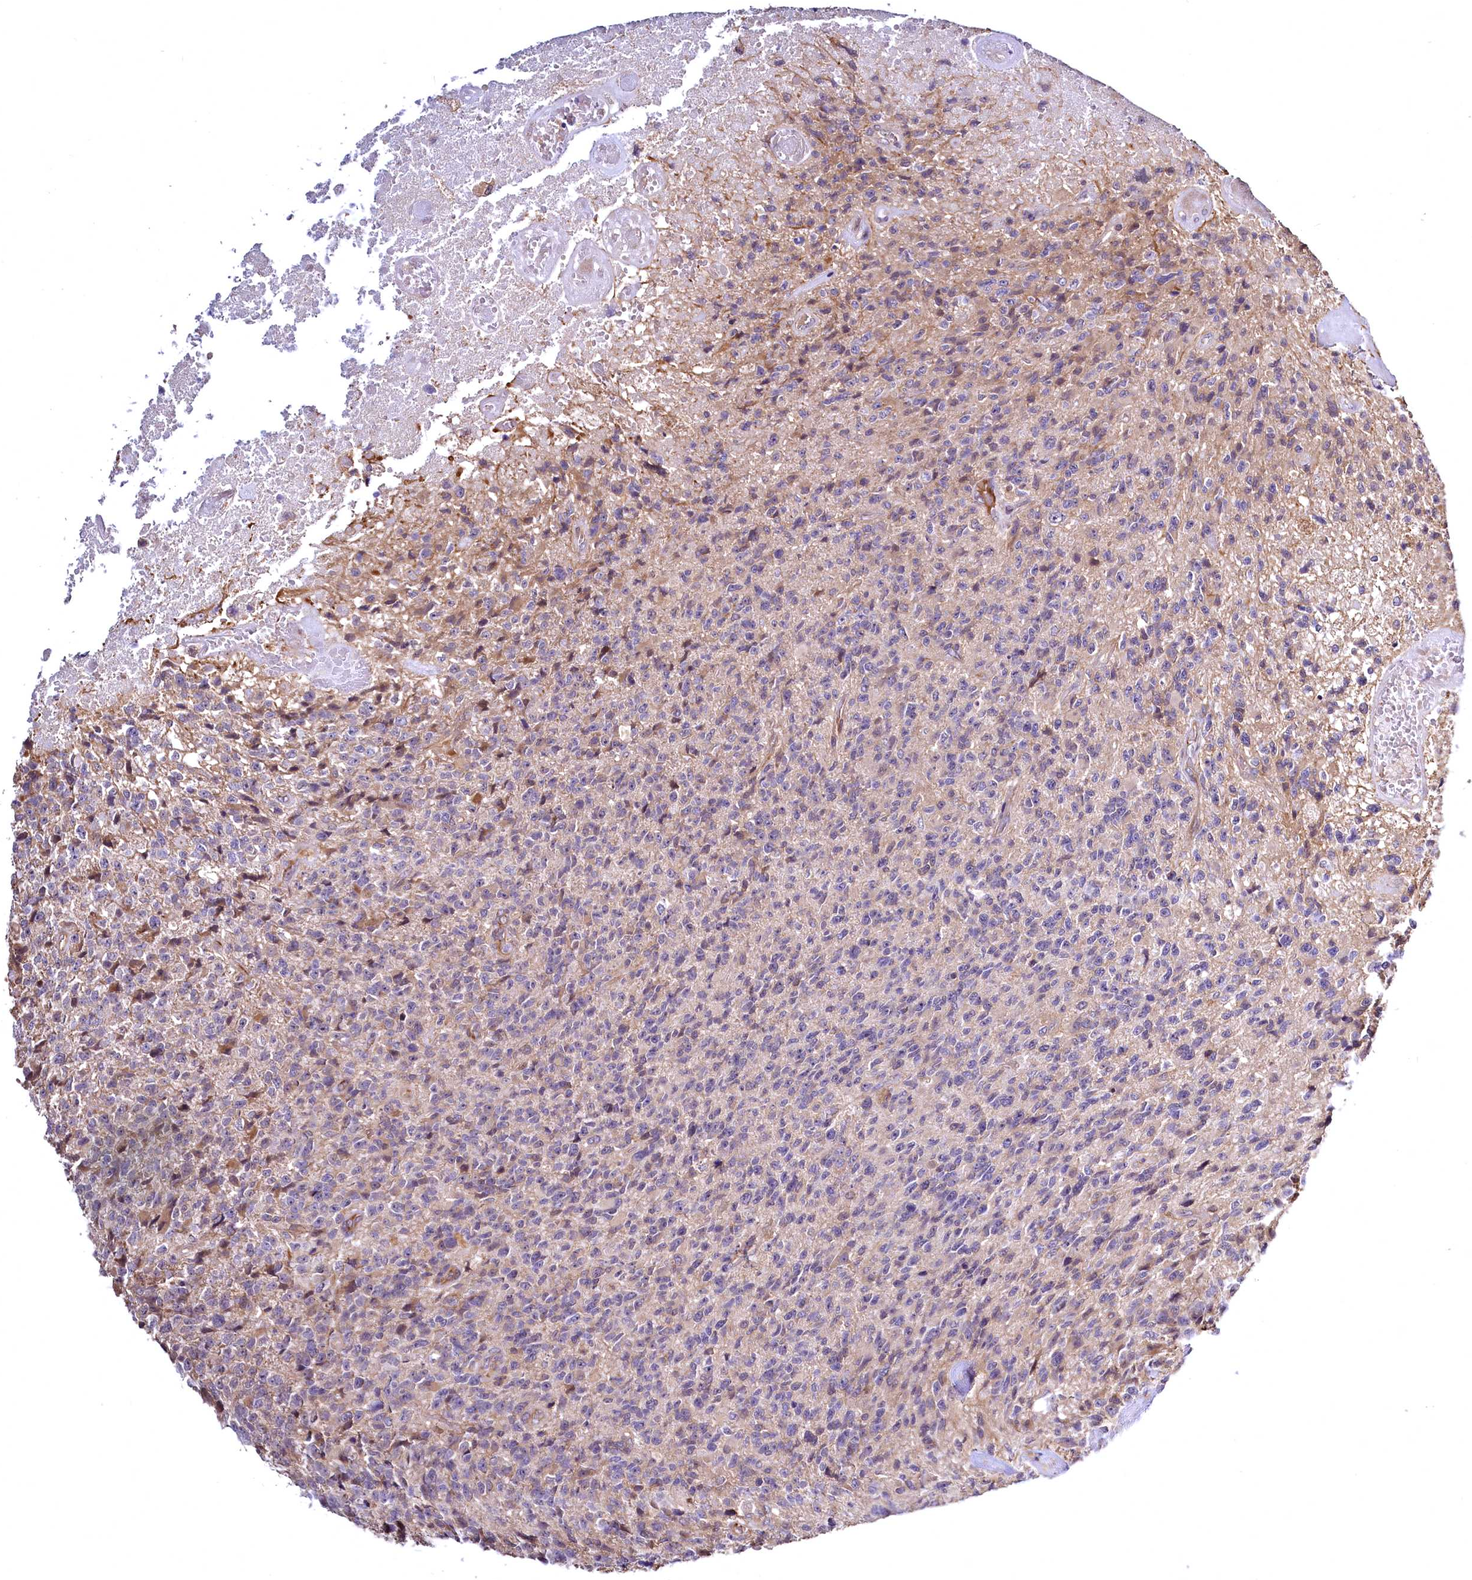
{"staining": {"intensity": "negative", "quantity": "none", "location": "none"}, "tissue": "glioma", "cell_type": "Tumor cells", "image_type": "cancer", "snomed": [{"axis": "morphology", "description": "Glioma, malignant, High grade"}, {"axis": "topography", "description": "Brain"}], "caption": "Tumor cells are negative for brown protein staining in malignant glioma (high-grade).", "gene": "TBCEL", "patient": {"sex": "male", "age": 76}}